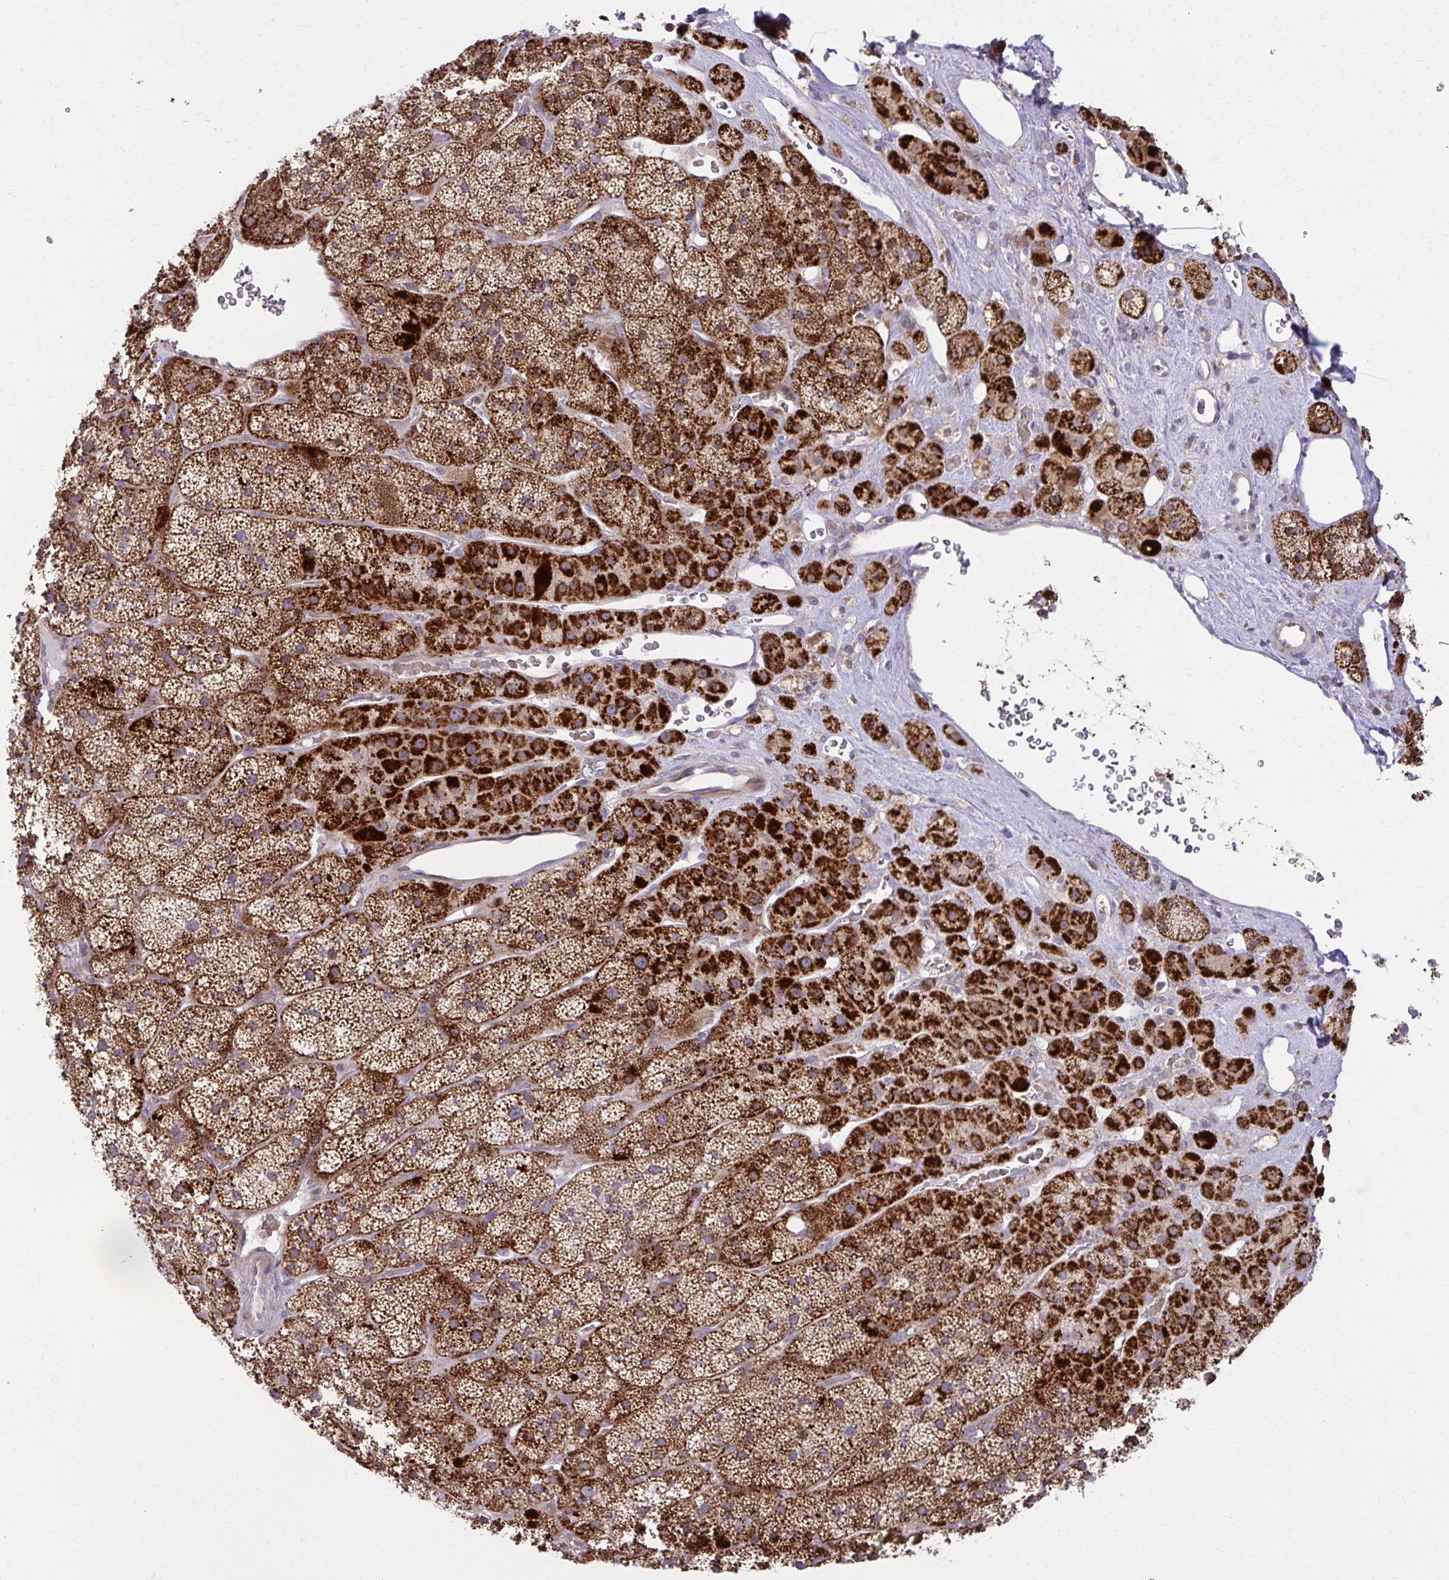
{"staining": {"intensity": "strong", "quantity": ">75%", "location": "cytoplasmic/membranous"}, "tissue": "adrenal gland", "cell_type": "Glandular cells", "image_type": "normal", "snomed": [{"axis": "morphology", "description": "Normal tissue, NOS"}, {"axis": "topography", "description": "Adrenal gland"}], "caption": "Adrenal gland stained with immunohistochemistry demonstrates strong cytoplasmic/membranous expression in approximately >75% of glandular cells. Using DAB (brown) and hematoxylin (blue) stains, captured at high magnification using brightfield microscopy.", "gene": "C16orf54", "patient": {"sex": "male", "age": 57}}